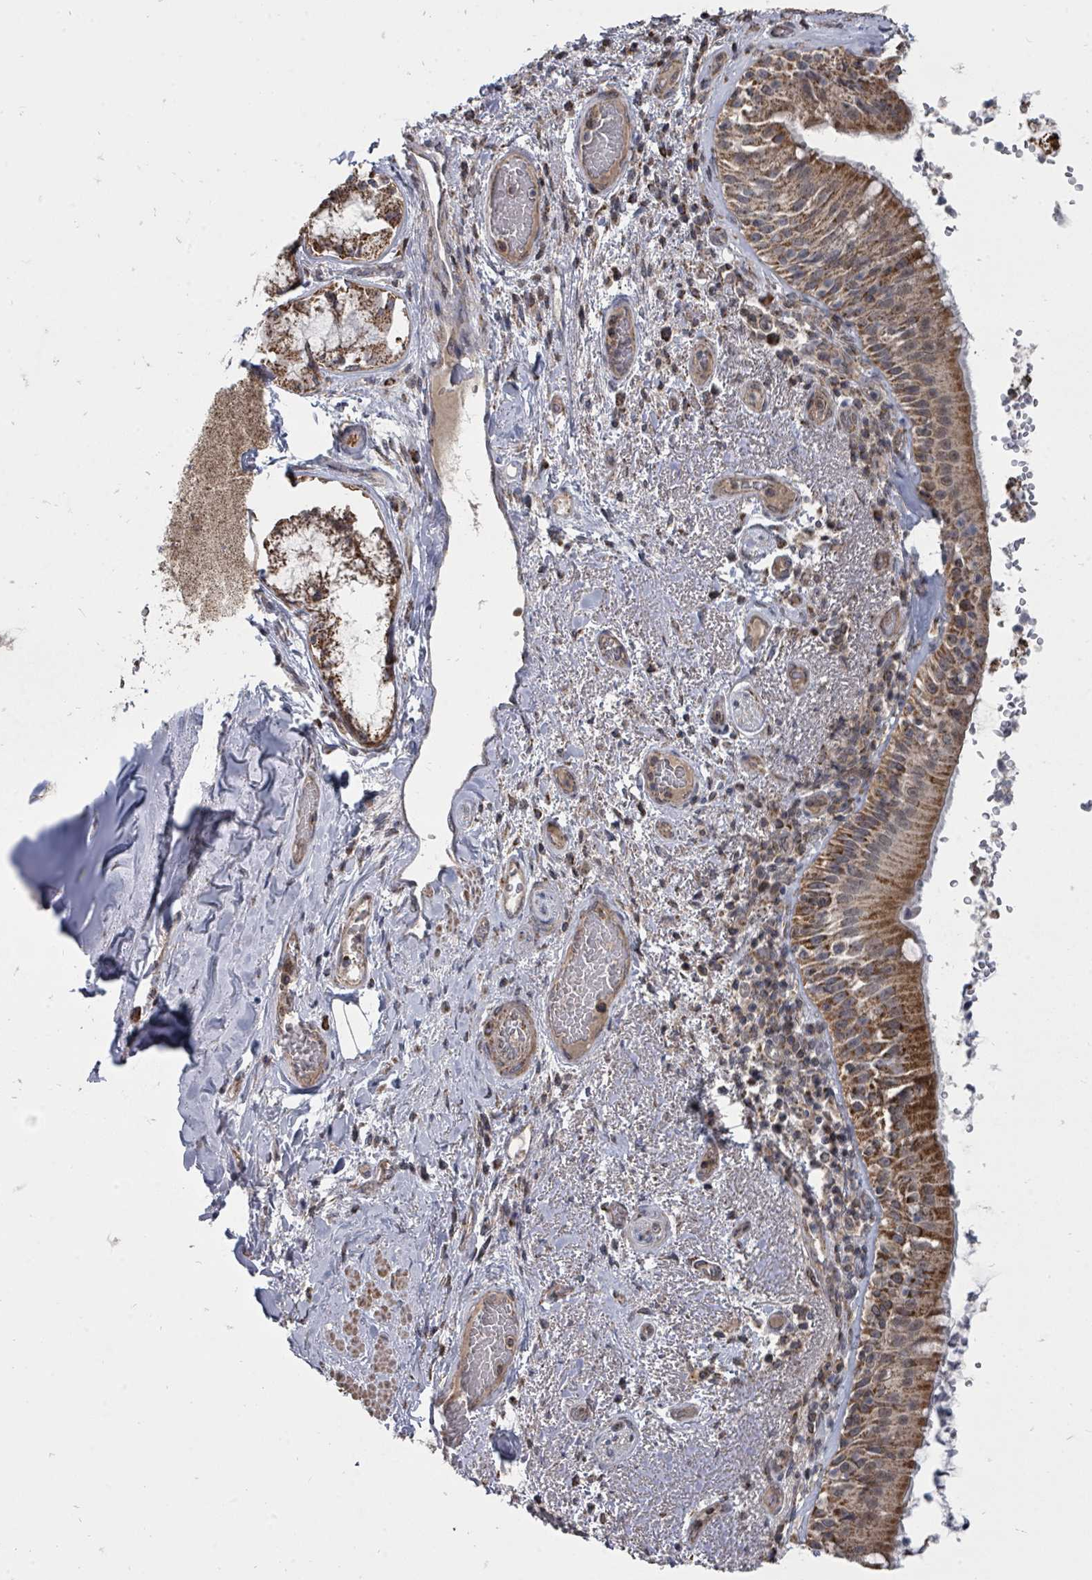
{"staining": {"intensity": "moderate", "quantity": ">75%", "location": "cytoplasmic/membranous"}, "tissue": "bronchus", "cell_type": "Respiratory epithelial cells", "image_type": "normal", "snomed": [{"axis": "morphology", "description": "Normal tissue, NOS"}, {"axis": "topography", "description": "Cartilage tissue"}, {"axis": "topography", "description": "Bronchus"}], "caption": "Brown immunohistochemical staining in unremarkable human bronchus demonstrates moderate cytoplasmic/membranous staining in approximately >75% of respiratory epithelial cells.", "gene": "MAGOHB", "patient": {"sex": "male", "age": 63}}